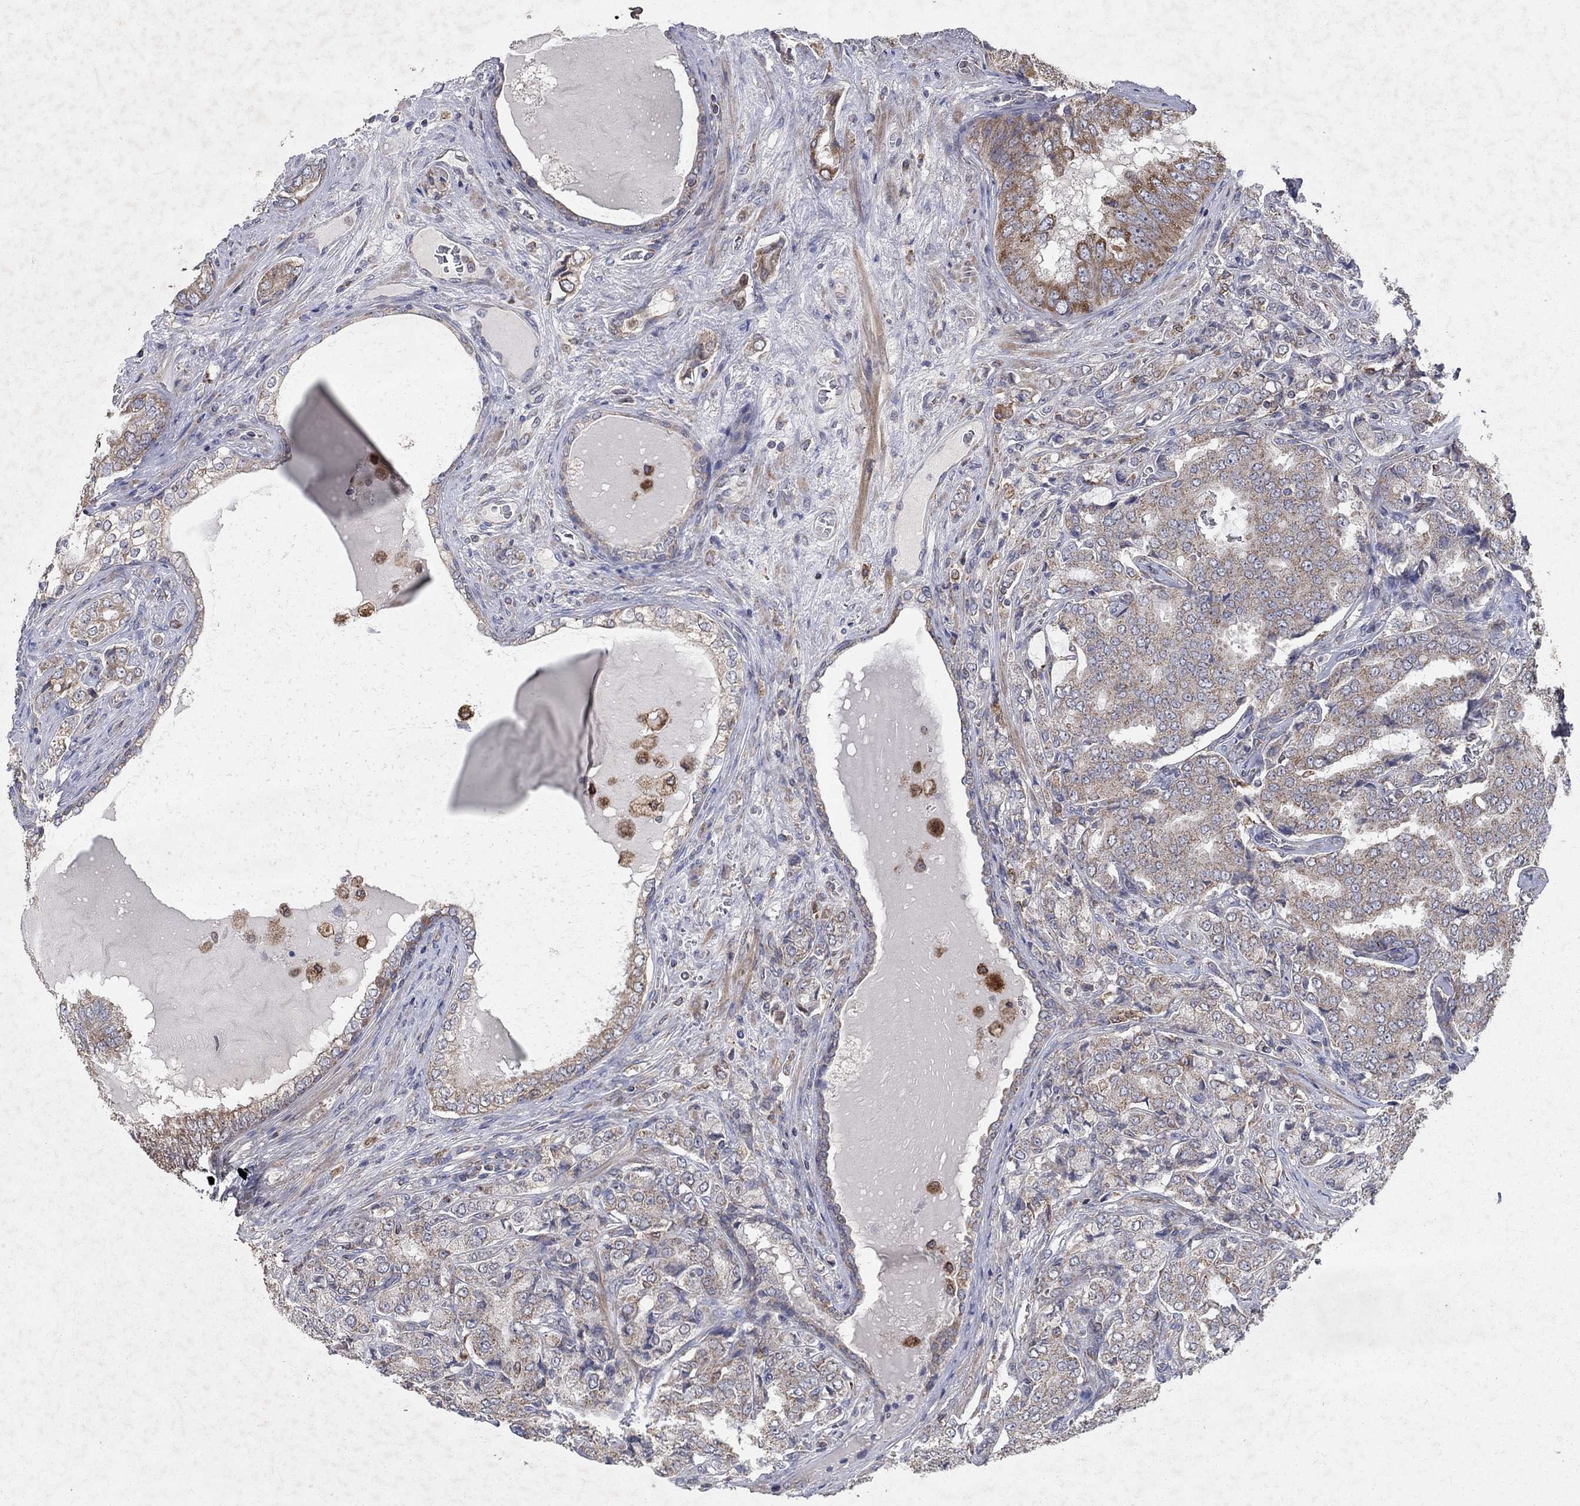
{"staining": {"intensity": "weak", "quantity": "25%-75%", "location": "cytoplasmic/membranous"}, "tissue": "prostate cancer", "cell_type": "Tumor cells", "image_type": "cancer", "snomed": [{"axis": "morphology", "description": "Adenocarcinoma, NOS"}, {"axis": "topography", "description": "Prostate"}], "caption": "Tumor cells reveal weak cytoplasmic/membranous positivity in about 25%-75% of cells in adenocarcinoma (prostate). (Stains: DAB (3,3'-diaminobenzidine) in brown, nuclei in blue, Microscopy: brightfield microscopy at high magnification).", "gene": "NCEH1", "patient": {"sex": "male", "age": 65}}